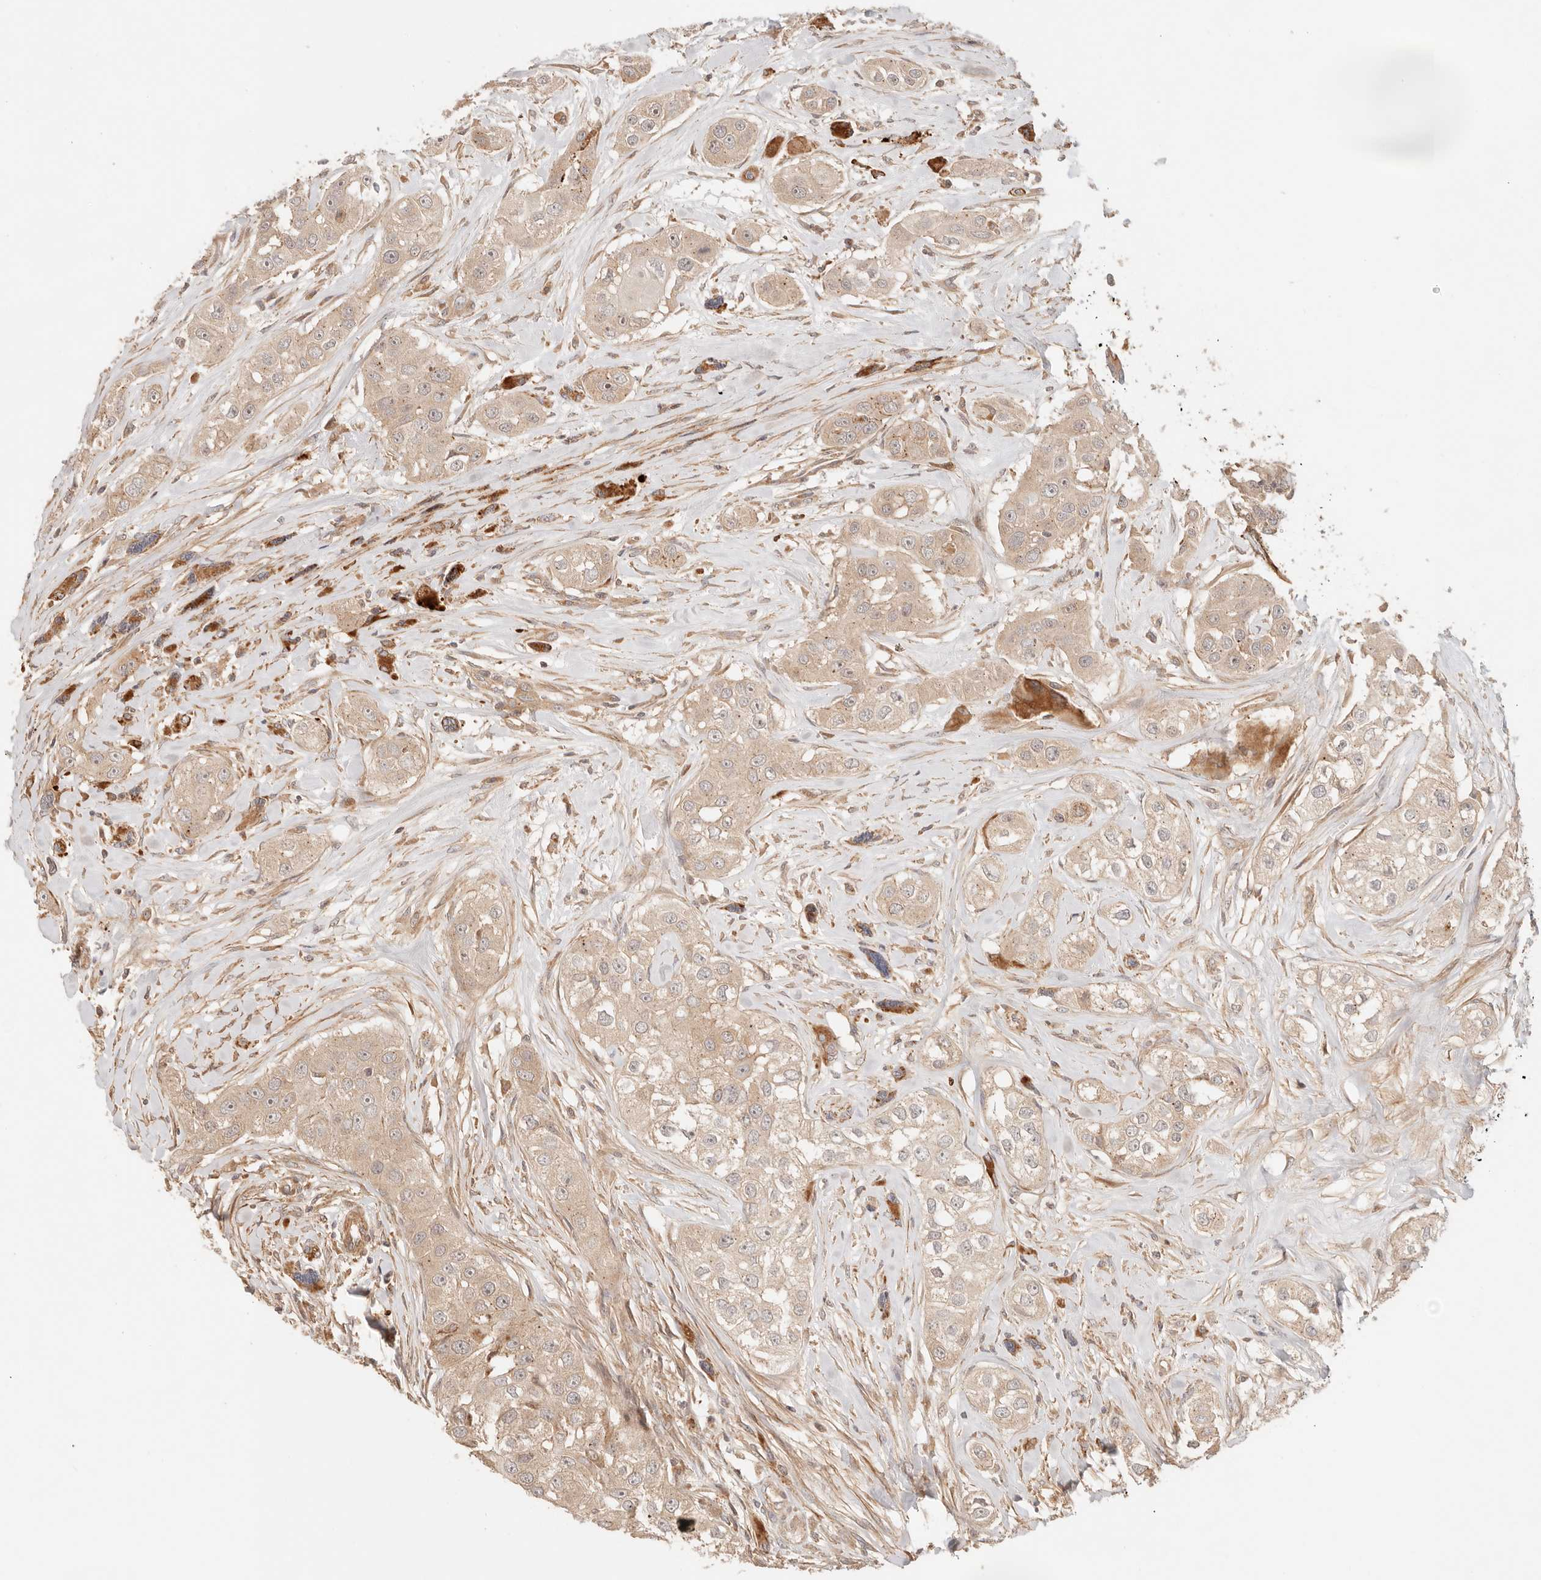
{"staining": {"intensity": "moderate", "quantity": ">75%", "location": "cytoplasmic/membranous"}, "tissue": "head and neck cancer", "cell_type": "Tumor cells", "image_type": "cancer", "snomed": [{"axis": "morphology", "description": "Normal tissue, NOS"}, {"axis": "morphology", "description": "Squamous cell carcinoma, NOS"}, {"axis": "topography", "description": "Skeletal muscle"}, {"axis": "topography", "description": "Head-Neck"}], "caption": "Head and neck cancer was stained to show a protein in brown. There is medium levels of moderate cytoplasmic/membranous expression in approximately >75% of tumor cells. (DAB (3,3'-diaminobenzidine) IHC with brightfield microscopy, high magnification).", "gene": "IL1R2", "patient": {"sex": "male", "age": 51}}